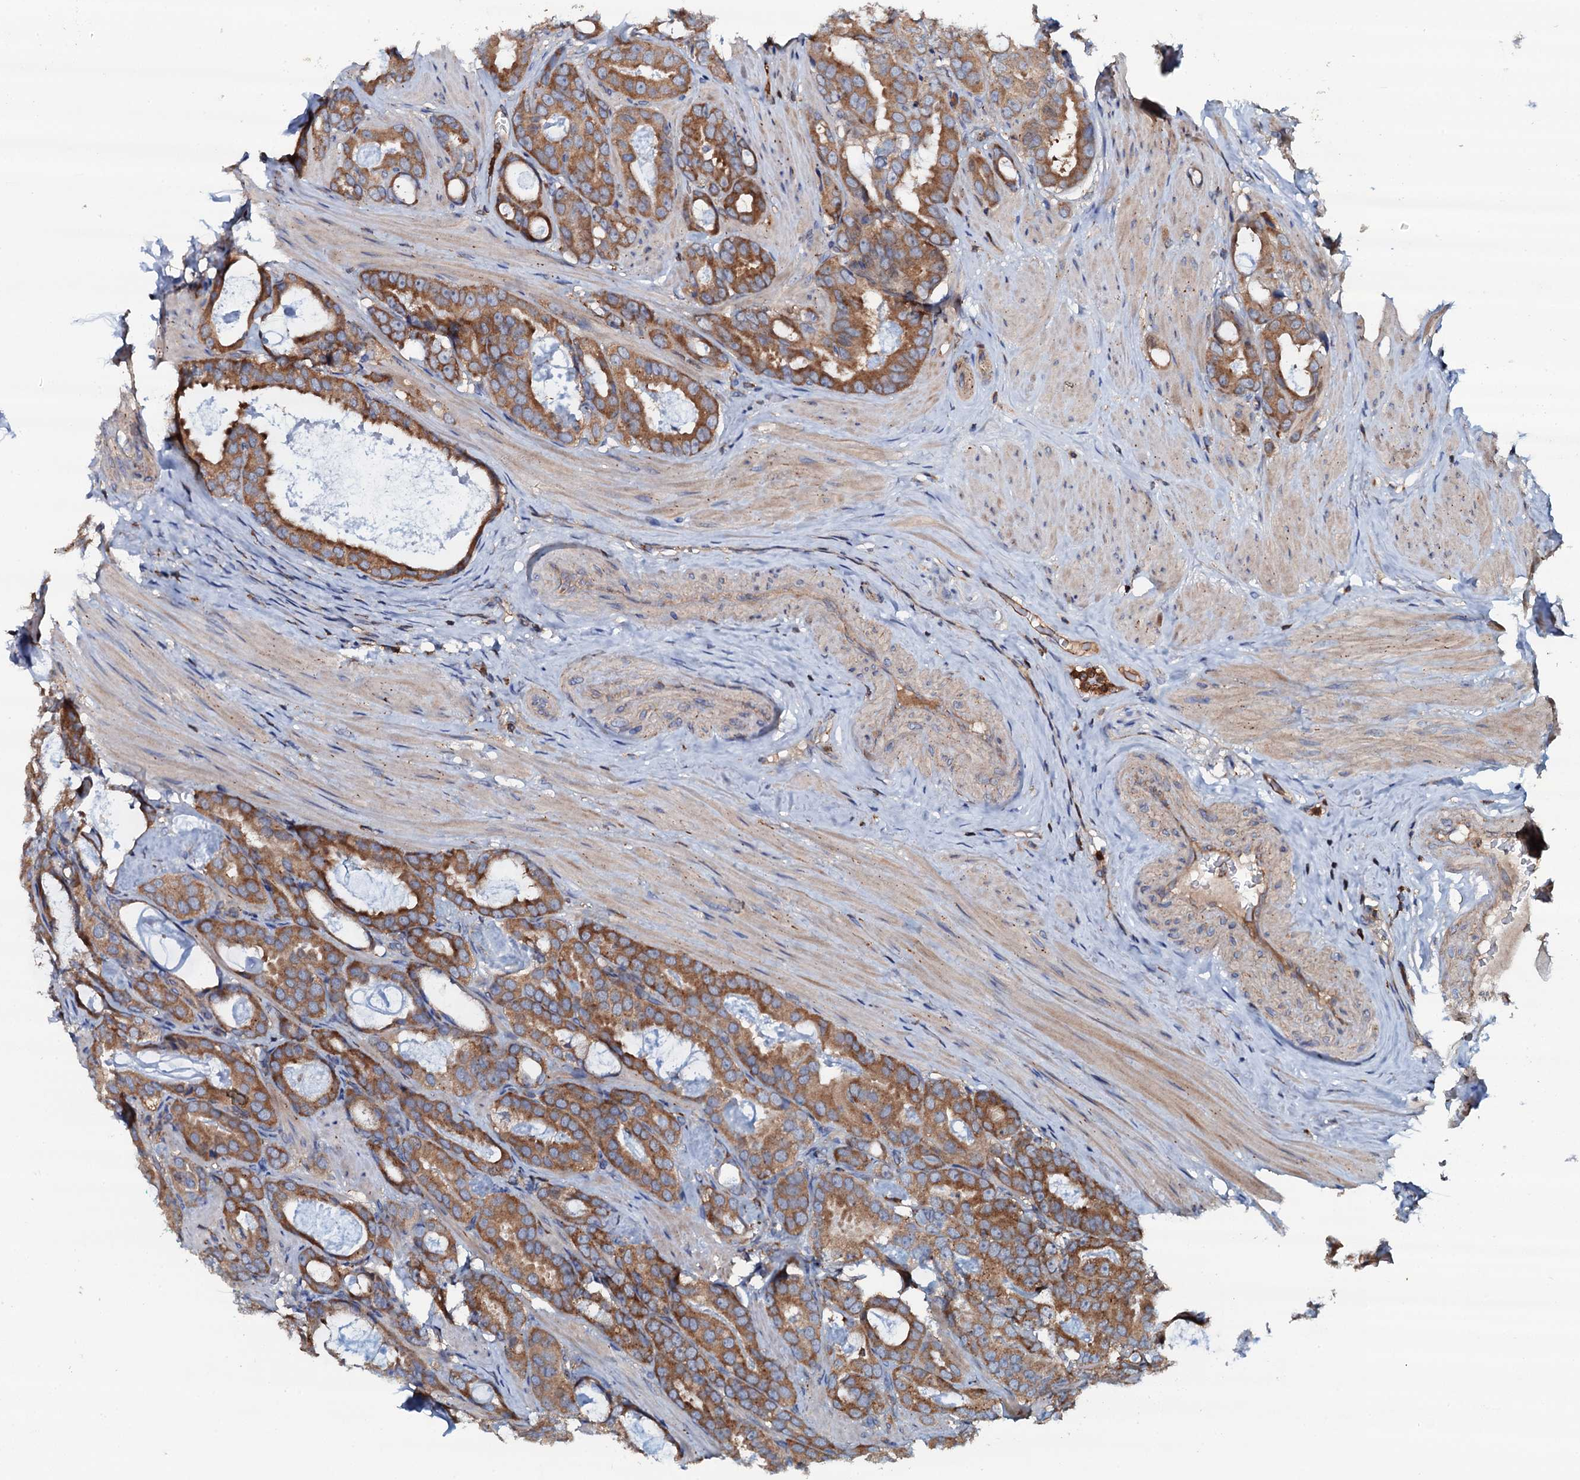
{"staining": {"intensity": "moderate", "quantity": ">75%", "location": "cytoplasmic/membranous"}, "tissue": "prostate cancer", "cell_type": "Tumor cells", "image_type": "cancer", "snomed": [{"axis": "morphology", "description": "Adenocarcinoma, Low grade"}, {"axis": "topography", "description": "Prostate"}], "caption": "IHC of human prostate cancer (adenocarcinoma (low-grade)) reveals medium levels of moderate cytoplasmic/membranous positivity in approximately >75% of tumor cells. (Brightfield microscopy of DAB IHC at high magnification).", "gene": "GRK2", "patient": {"sex": "male", "age": 71}}